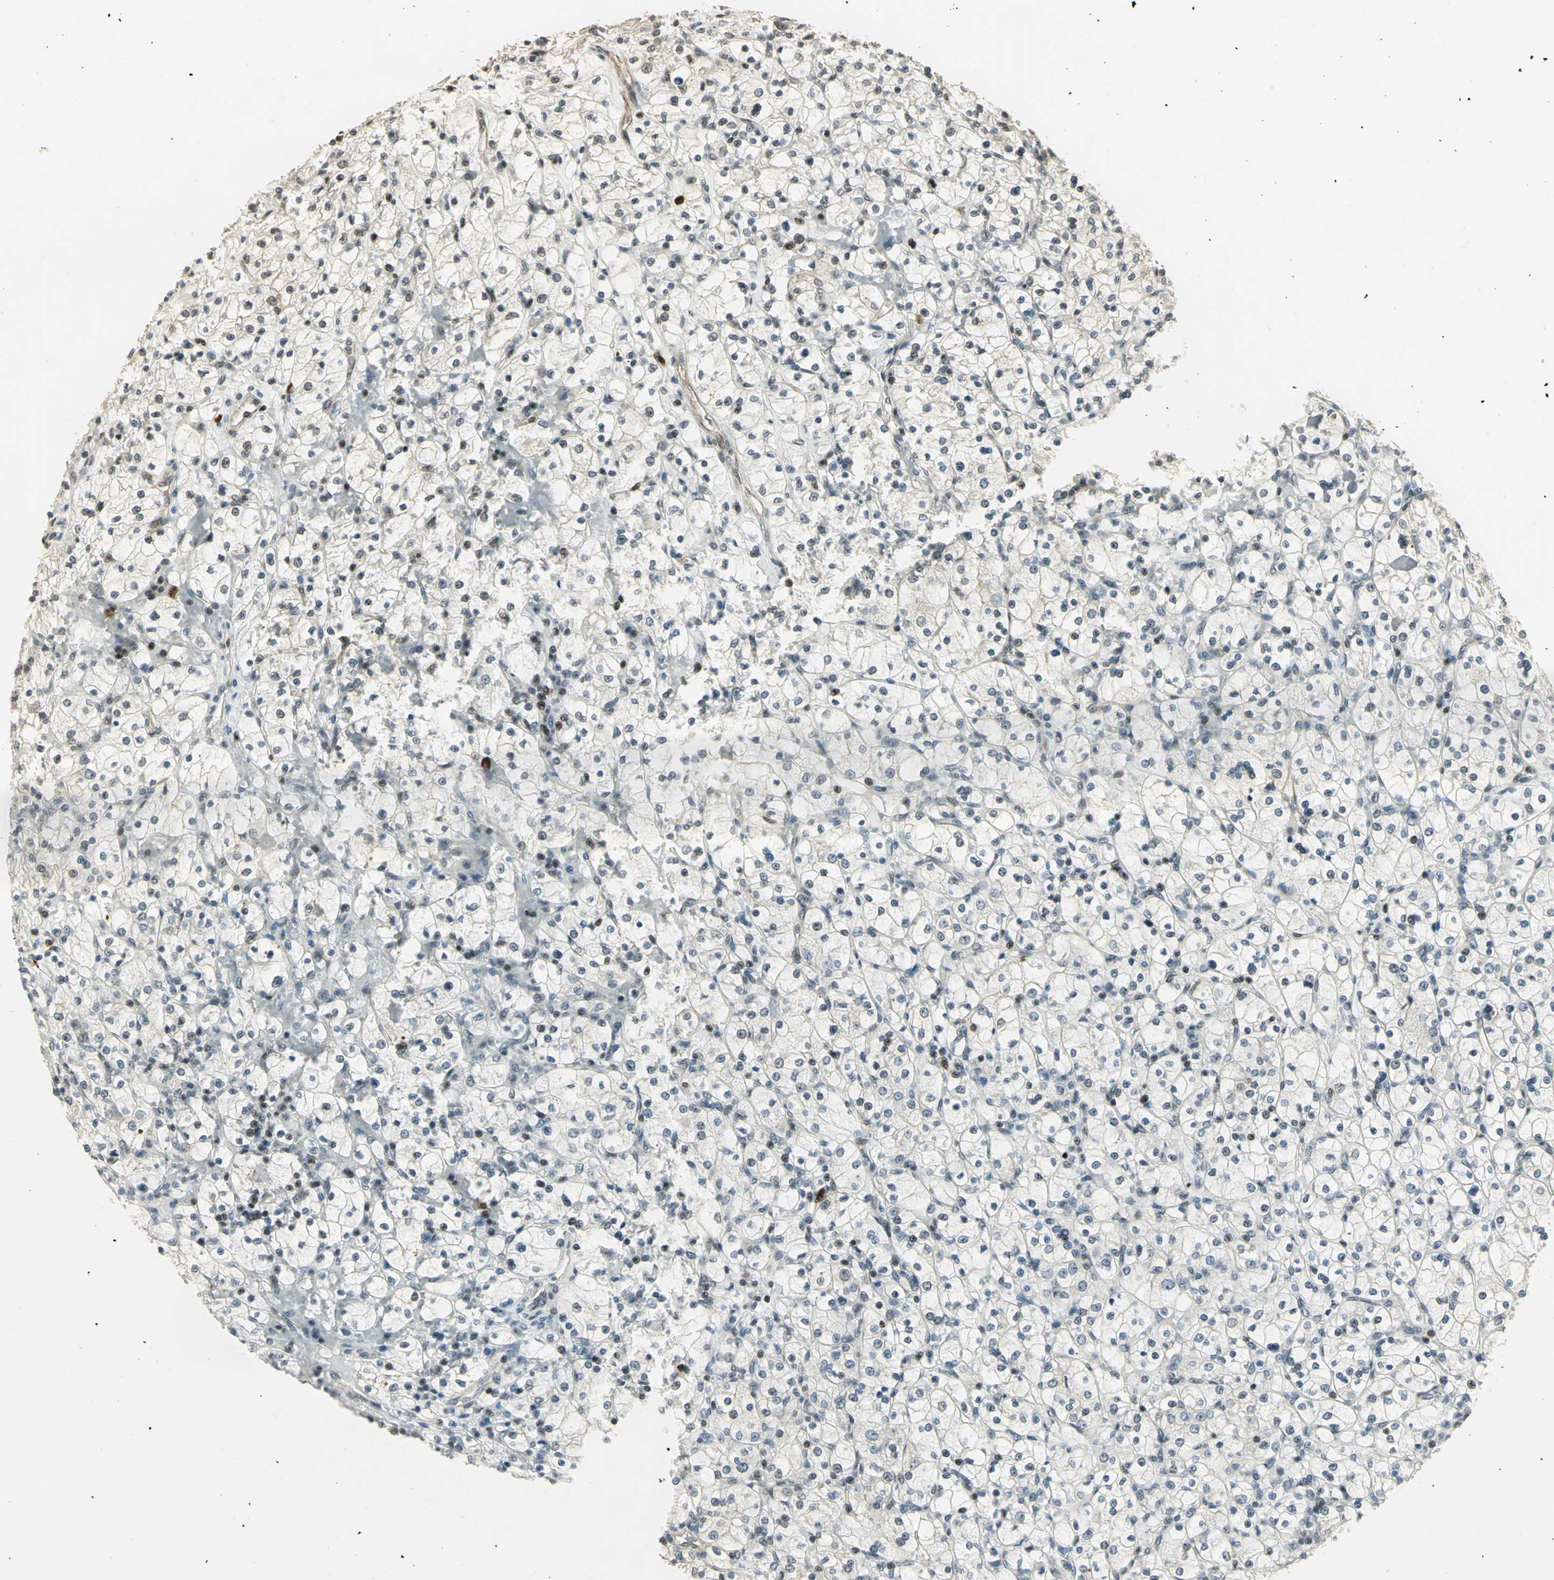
{"staining": {"intensity": "negative", "quantity": "none", "location": "none"}, "tissue": "renal cancer", "cell_type": "Tumor cells", "image_type": "cancer", "snomed": [{"axis": "morphology", "description": "Adenocarcinoma, NOS"}, {"axis": "topography", "description": "Kidney"}], "caption": "Tumor cells show no significant protein positivity in renal cancer (adenocarcinoma).", "gene": "ELF1", "patient": {"sex": "female", "age": 83}}